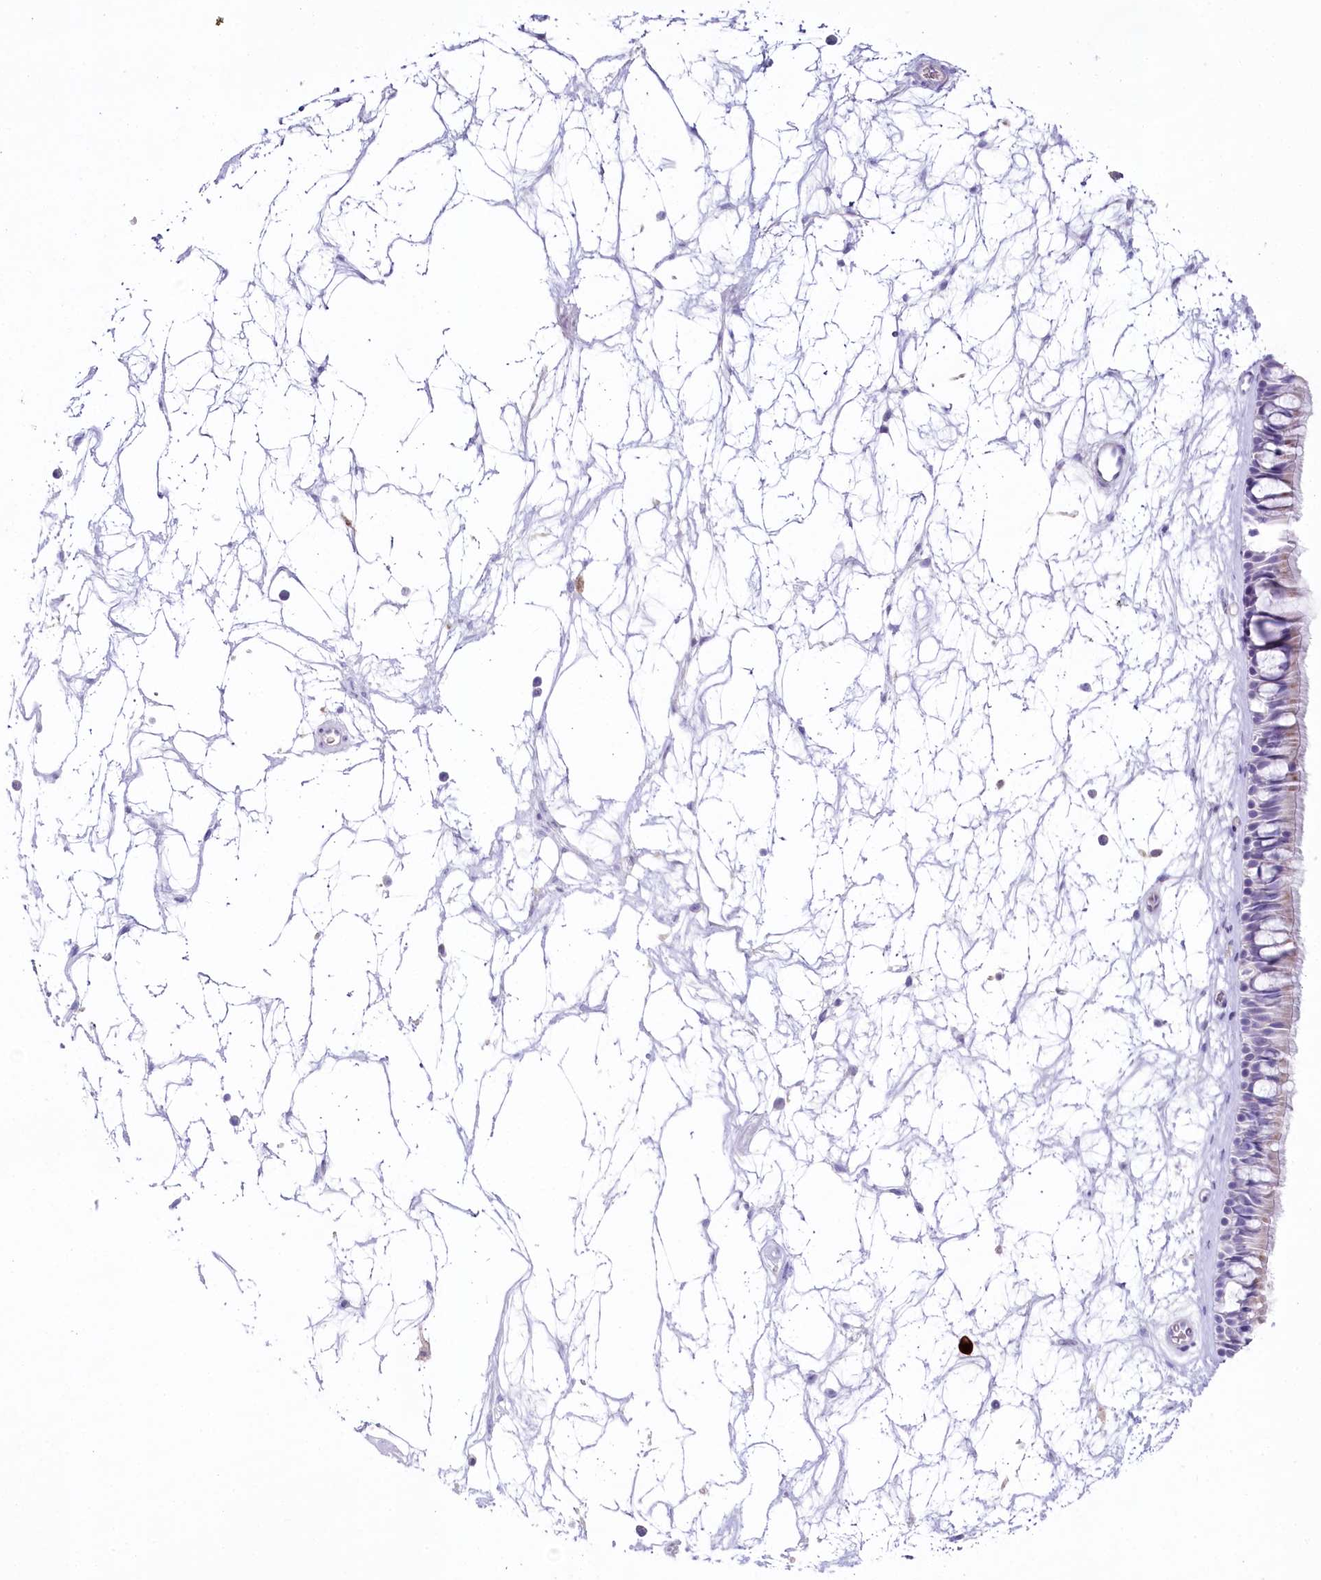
{"staining": {"intensity": "weak", "quantity": "<25%", "location": "cytoplasmic/membranous"}, "tissue": "nasopharynx", "cell_type": "Respiratory epithelial cells", "image_type": "normal", "snomed": [{"axis": "morphology", "description": "Normal tissue, NOS"}, {"axis": "topography", "description": "Nasopharynx"}], "caption": "Immunohistochemistry (IHC) of normal human nasopharynx displays no staining in respiratory epithelial cells. Nuclei are stained in blue.", "gene": "MYOZ1", "patient": {"sex": "male", "age": 64}}